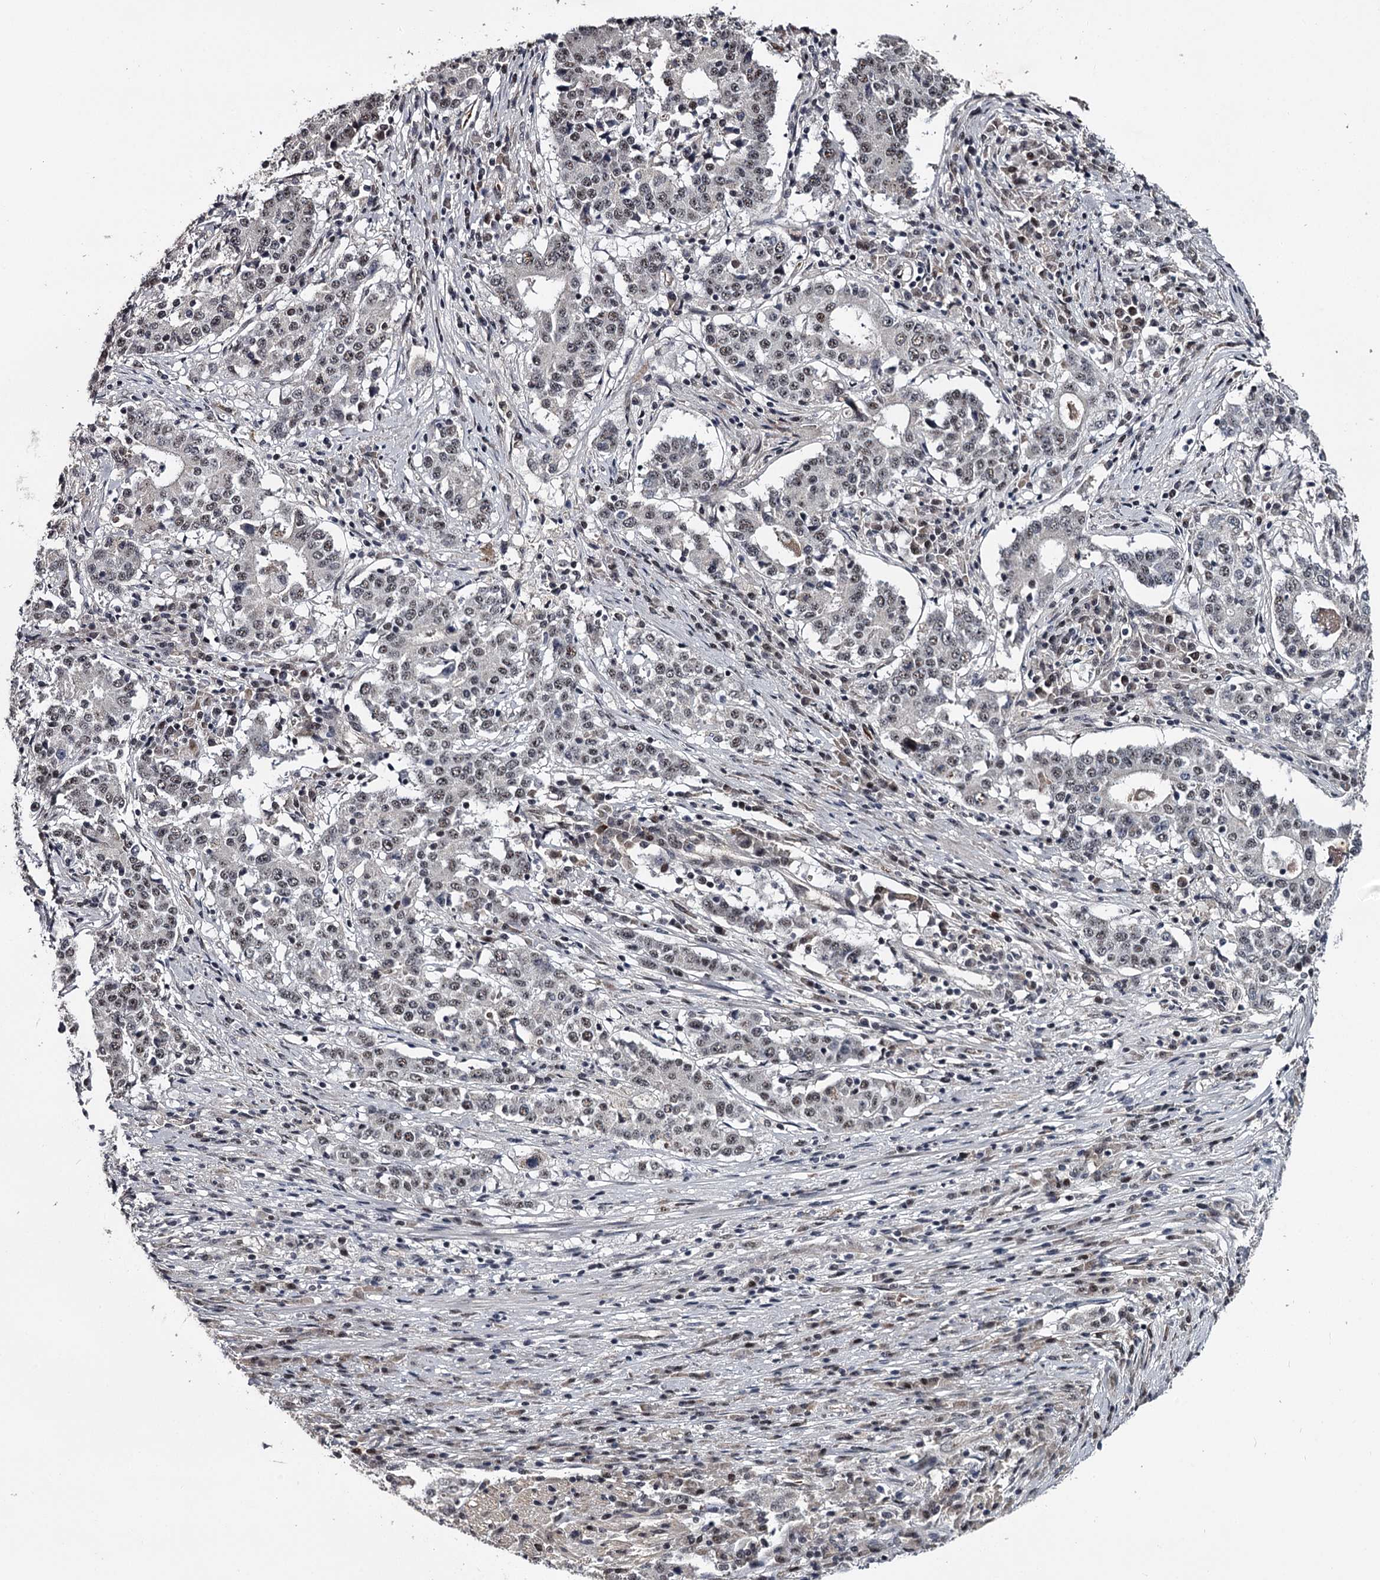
{"staining": {"intensity": "weak", "quantity": "<25%", "location": "nuclear"}, "tissue": "stomach cancer", "cell_type": "Tumor cells", "image_type": "cancer", "snomed": [{"axis": "morphology", "description": "Adenocarcinoma, NOS"}, {"axis": "topography", "description": "Stomach"}], "caption": "A high-resolution histopathology image shows immunohistochemistry staining of adenocarcinoma (stomach), which reveals no significant expression in tumor cells.", "gene": "RNF44", "patient": {"sex": "male", "age": 59}}